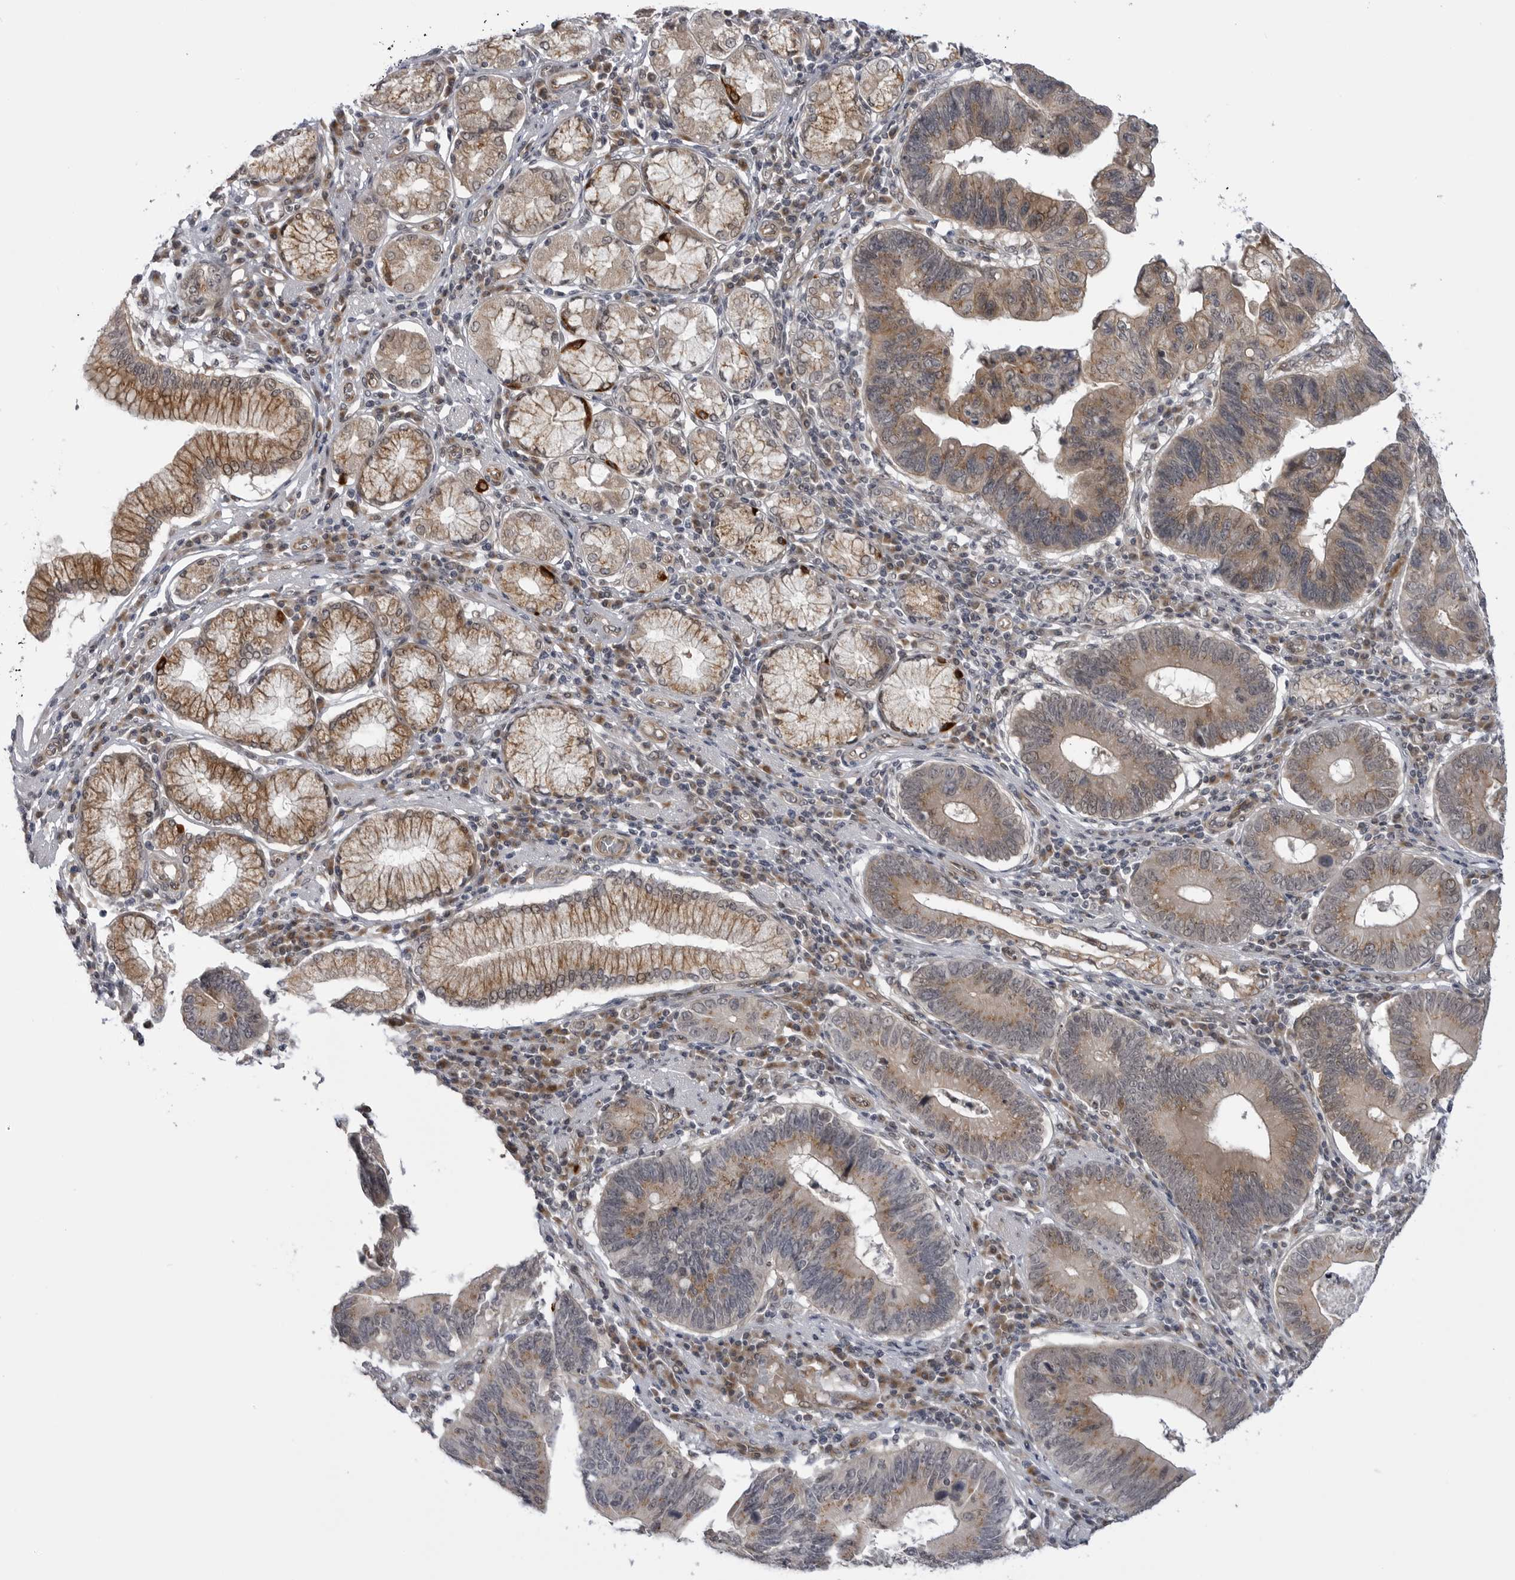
{"staining": {"intensity": "moderate", "quantity": ">75%", "location": "cytoplasmic/membranous"}, "tissue": "stomach cancer", "cell_type": "Tumor cells", "image_type": "cancer", "snomed": [{"axis": "morphology", "description": "Adenocarcinoma, NOS"}, {"axis": "topography", "description": "Stomach"}], "caption": "A photomicrograph showing moderate cytoplasmic/membranous expression in about >75% of tumor cells in stomach cancer, as visualized by brown immunohistochemical staining.", "gene": "LRRC45", "patient": {"sex": "male", "age": 59}}